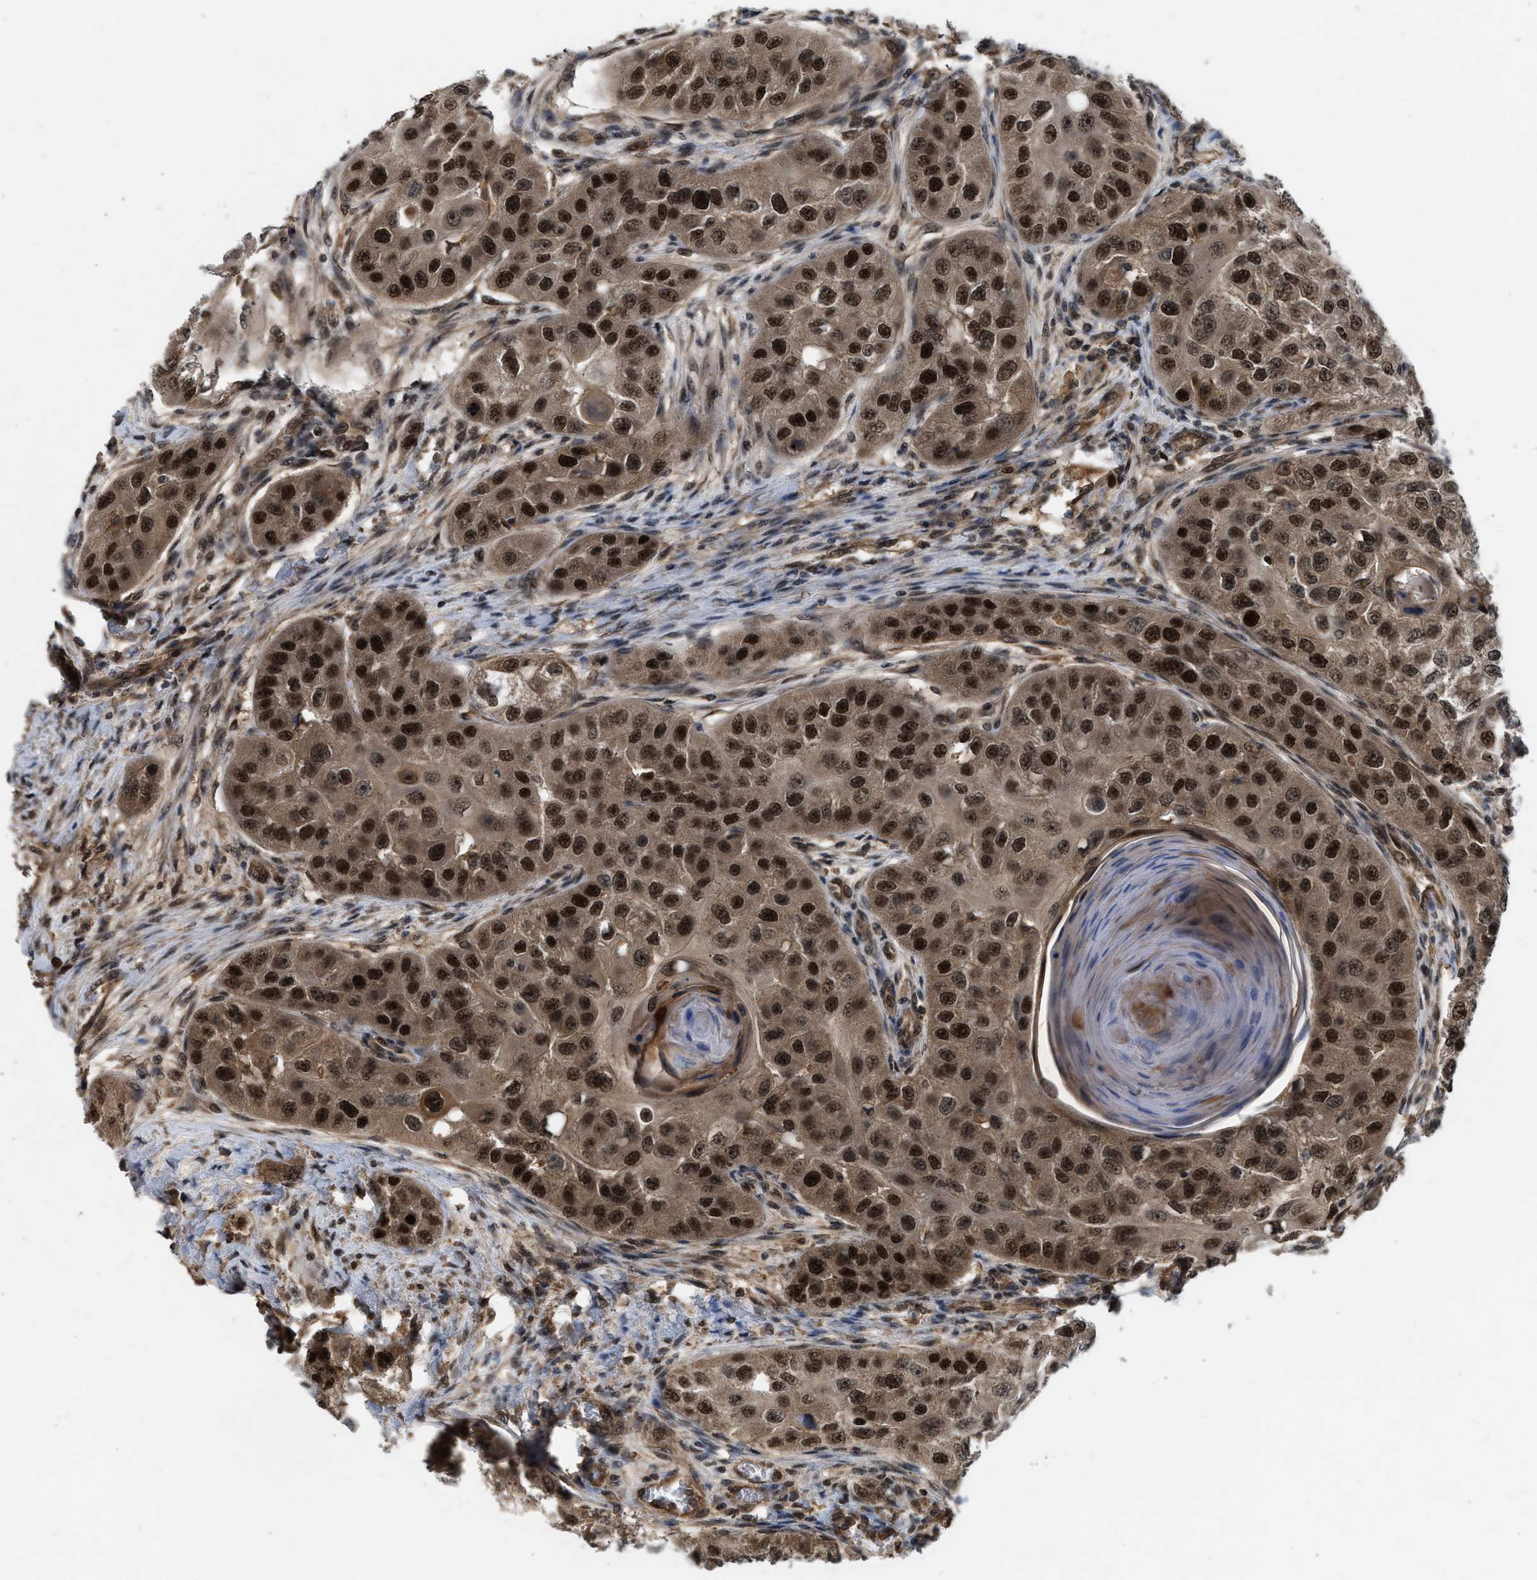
{"staining": {"intensity": "strong", "quantity": ">75%", "location": "cytoplasmic/membranous,nuclear"}, "tissue": "head and neck cancer", "cell_type": "Tumor cells", "image_type": "cancer", "snomed": [{"axis": "morphology", "description": "Normal tissue, NOS"}, {"axis": "morphology", "description": "Squamous cell carcinoma, NOS"}, {"axis": "topography", "description": "Skeletal muscle"}, {"axis": "topography", "description": "Head-Neck"}], "caption": "Head and neck cancer (squamous cell carcinoma) tissue demonstrates strong cytoplasmic/membranous and nuclear staining in about >75% of tumor cells, visualized by immunohistochemistry.", "gene": "RUSC2", "patient": {"sex": "male", "age": 51}}